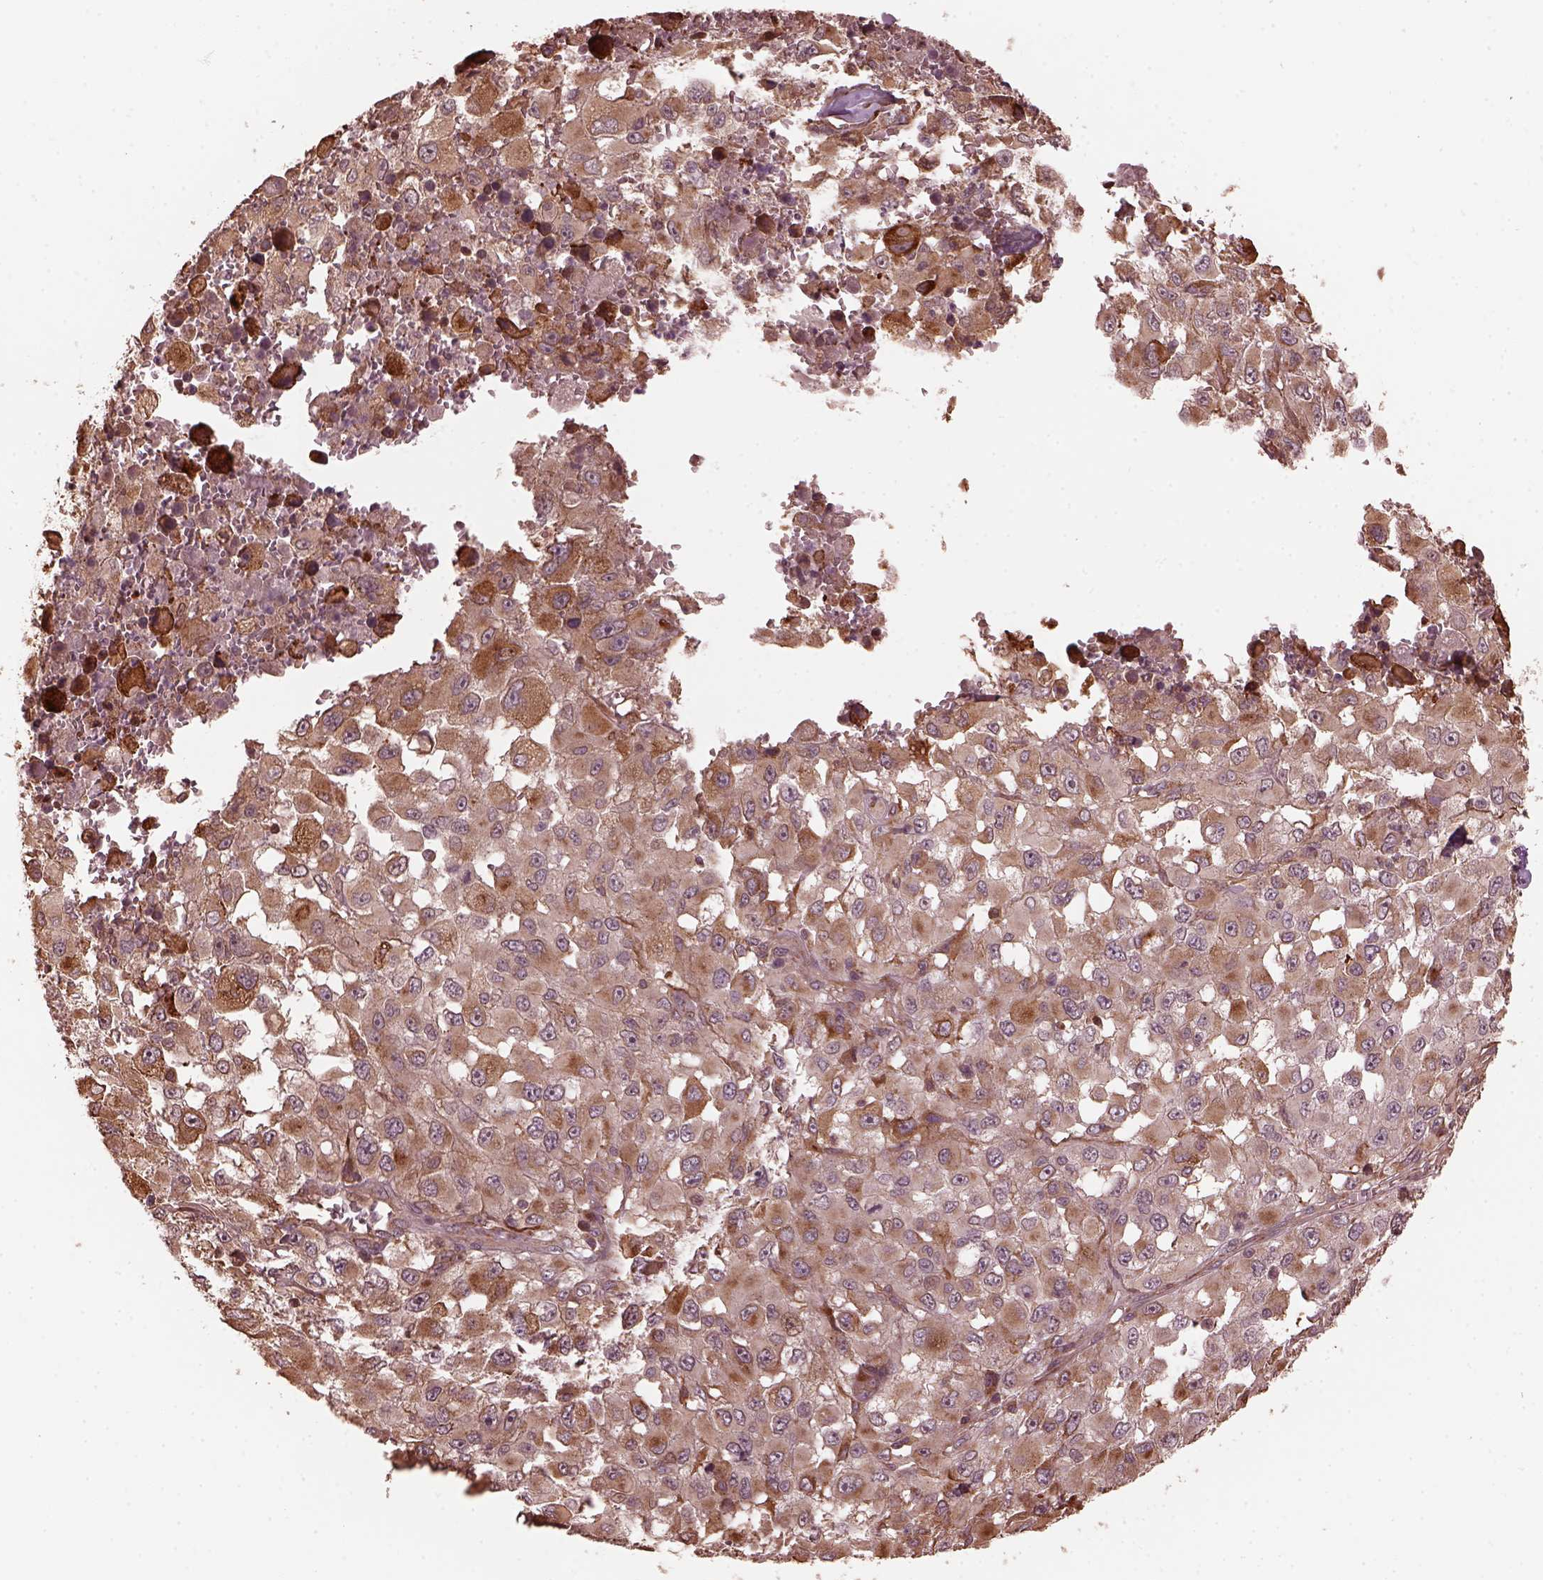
{"staining": {"intensity": "weak", "quantity": ">75%", "location": "cytoplasmic/membranous"}, "tissue": "melanoma", "cell_type": "Tumor cells", "image_type": "cancer", "snomed": [{"axis": "morphology", "description": "Malignant melanoma, Metastatic site"}, {"axis": "topography", "description": "Lymph node"}], "caption": "DAB immunohistochemical staining of malignant melanoma (metastatic site) displays weak cytoplasmic/membranous protein expression in approximately >75% of tumor cells.", "gene": "ZNF292", "patient": {"sex": "male", "age": 50}}